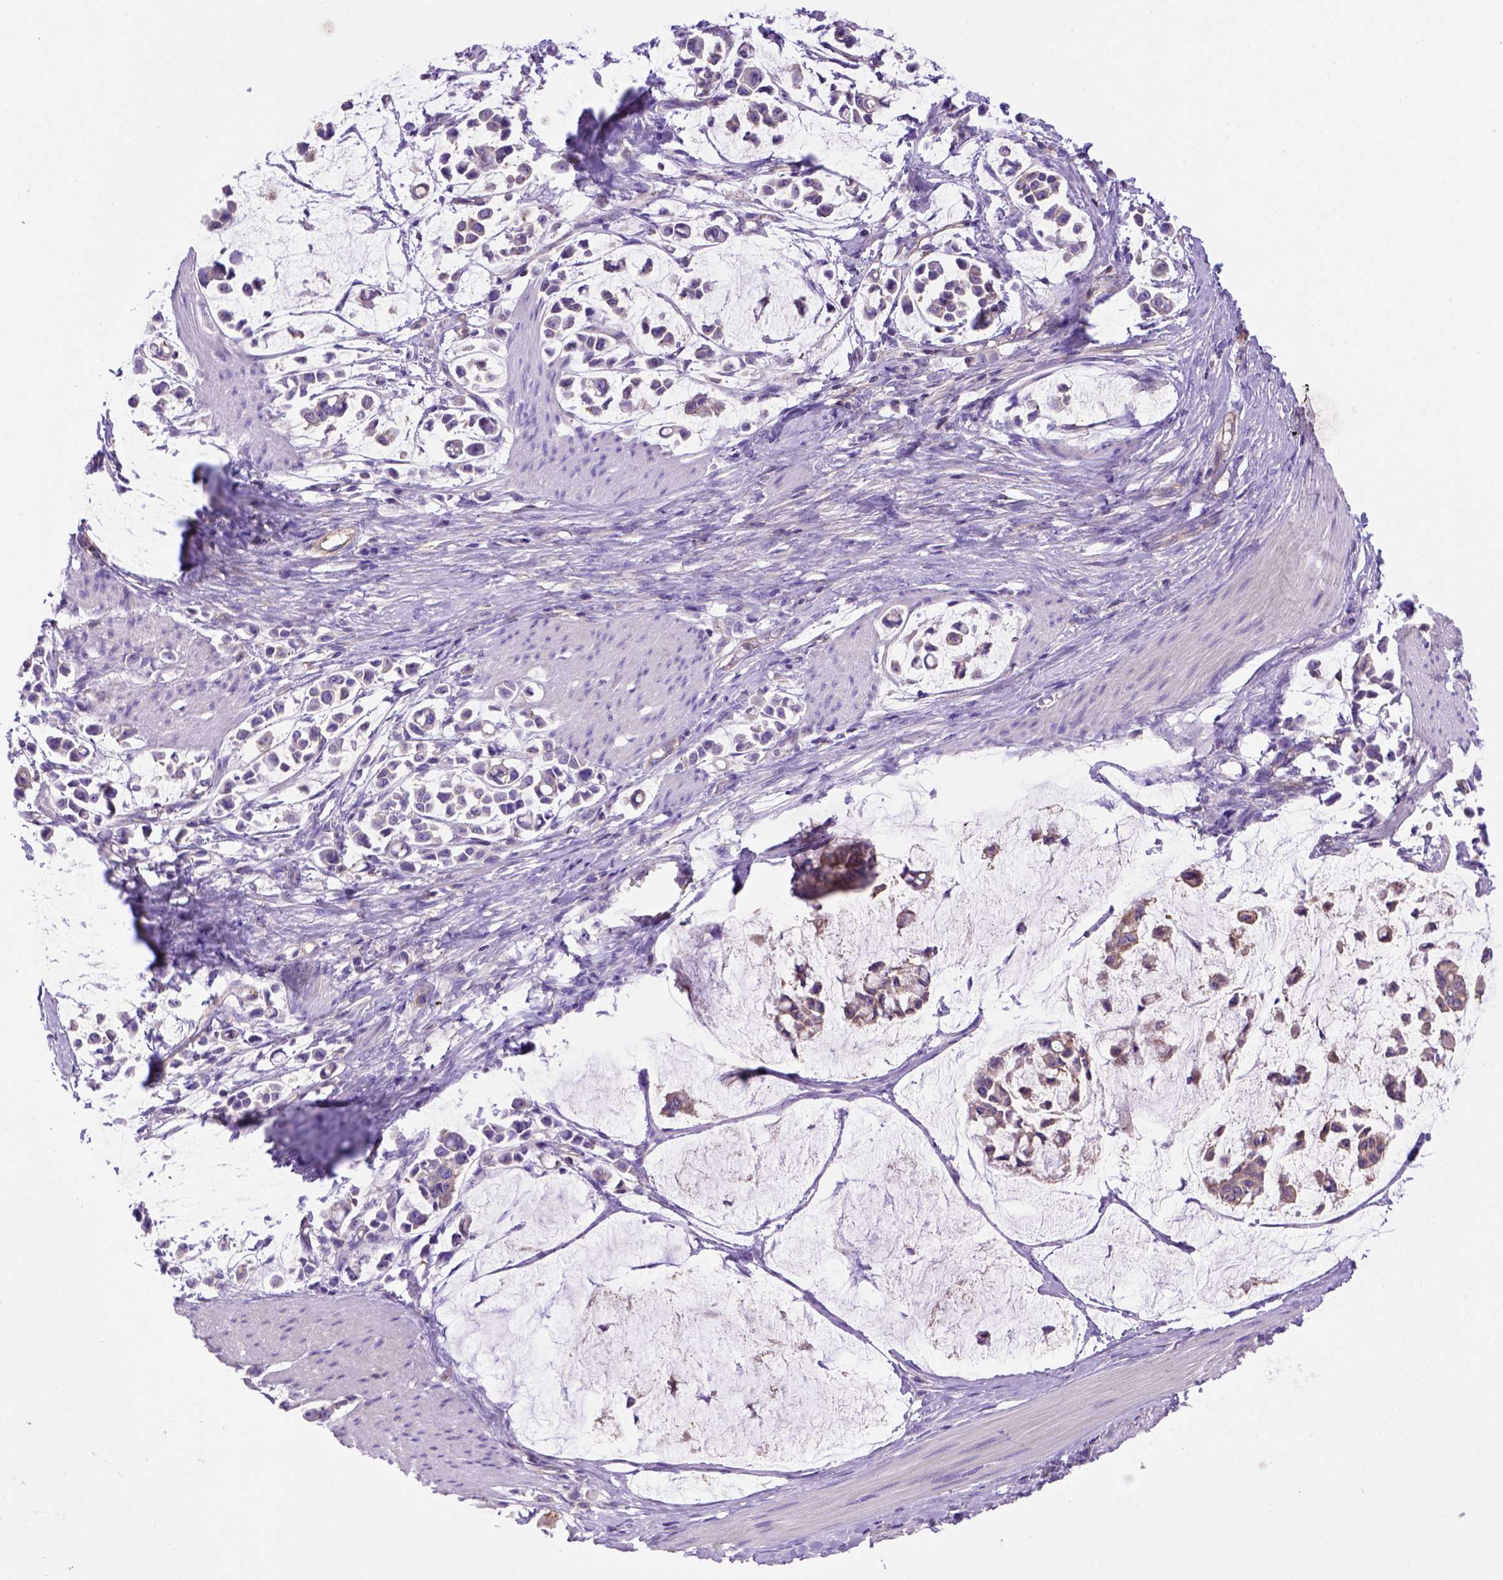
{"staining": {"intensity": "moderate", "quantity": "<25%", "location": "cytoplasmic/membranous"}, "tissue": "stomach cancer", "cell_type": "Tumor cells", "image_type": "cancer", "snomed": [{"axis": "morphology", "description": "Adenocarcinoma, NOS"}, {"axis": "topography", "description": "Stomach"}], "caption": "This photomicrograph reveals IHC staining of human stomach cancer (adenocarcinoma), with low moderate cytoplasmic/membranous expression in about <25% of tumor cells.", "gene": "PEX12", "patient": {"sex": "male", "age": 82}}